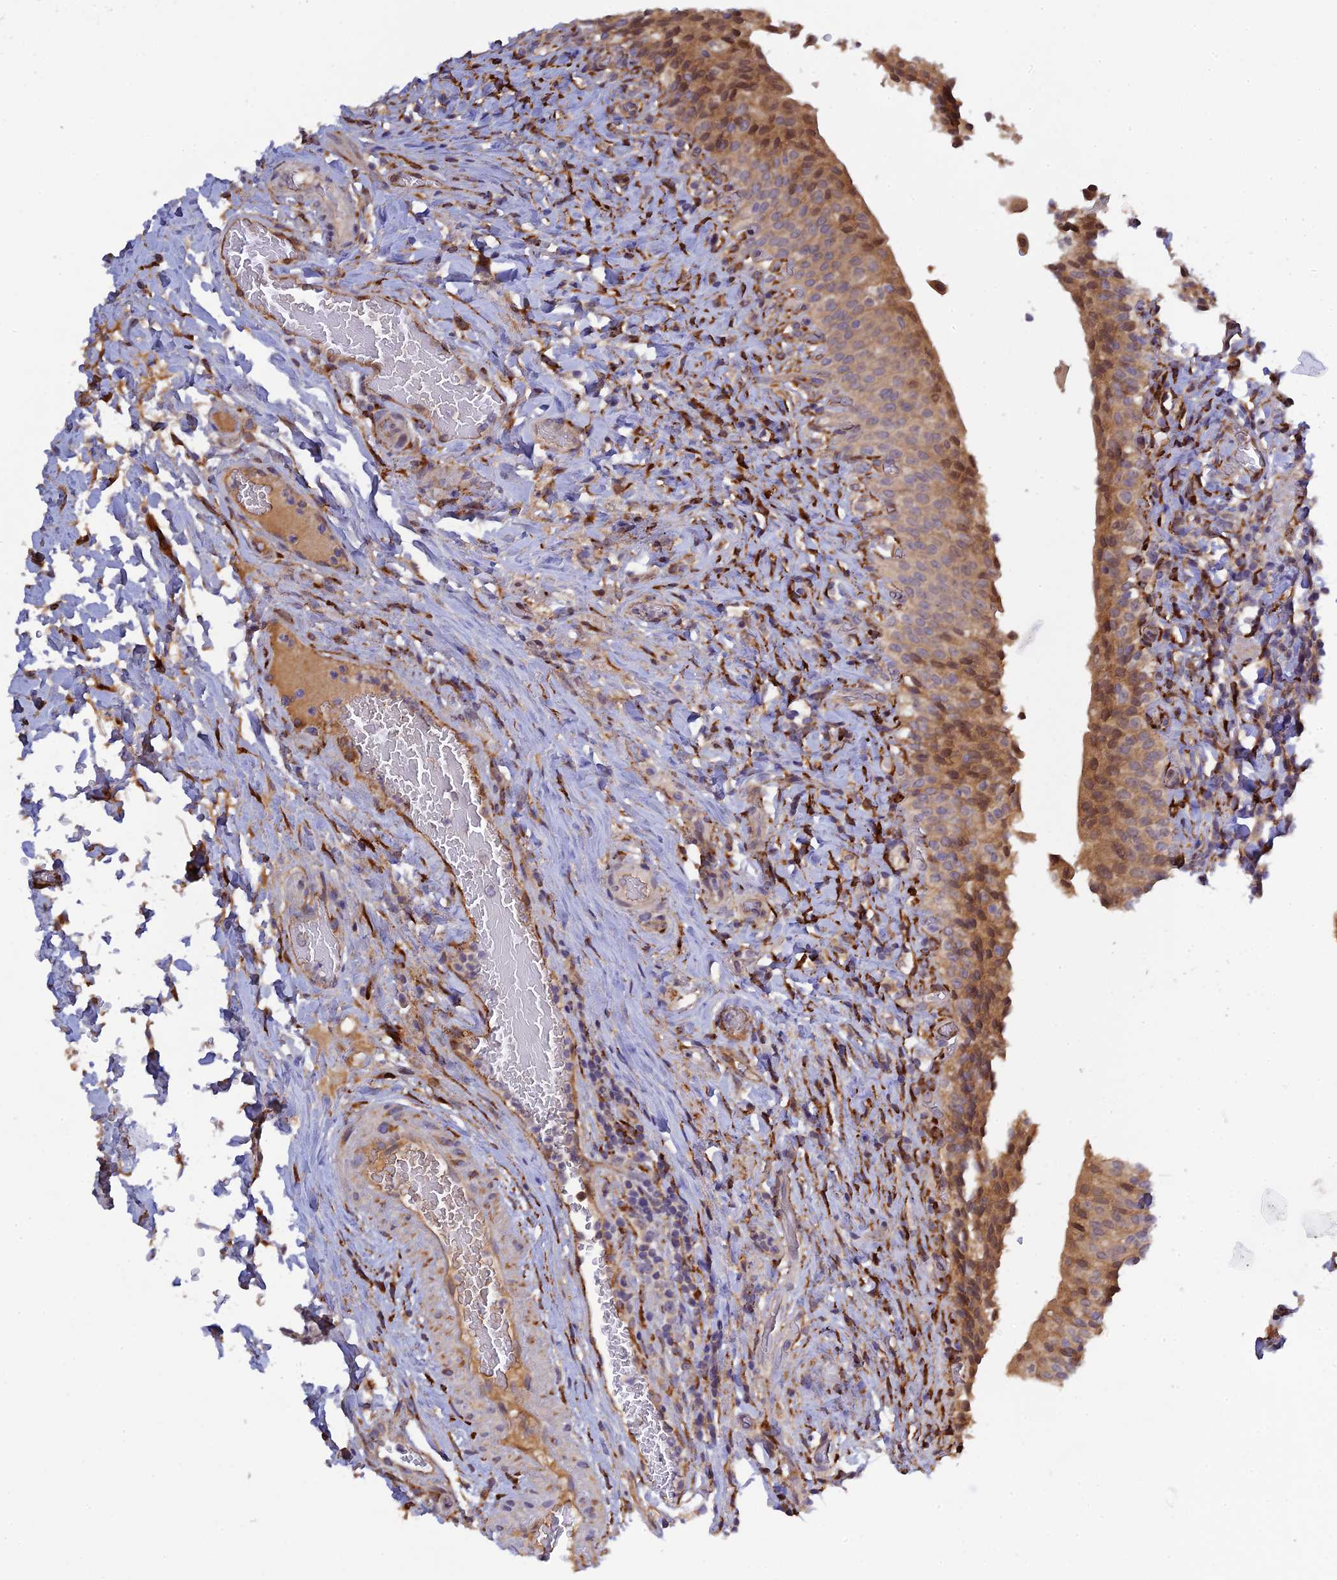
{"staining": {"intensity": "moderate", "quantity": "<25%", "location": "cytoplasmic/membranous"}, "tissue": "urinary bladder", "cell_type": "Urothelial cells", "image_type": "normal", "snomed": [{"axis": "morphology", "description": "Normal tissue, NOS"}, {"axis": "morphology", "description": "Inflammation, NOS"}, {"axis": "topography", "description": "Urinary bladder"}], "caption": "Brown immunohistochemical staining in unremarkable urinary bladder displays moderate cytoplasmic/membranous positivity in about <25% of urothelial cells. The protein is shown in brown color, while the nuclei are stained blue.", "gene": "P3H3", "patient": {"sex": "male", "age": 64}}